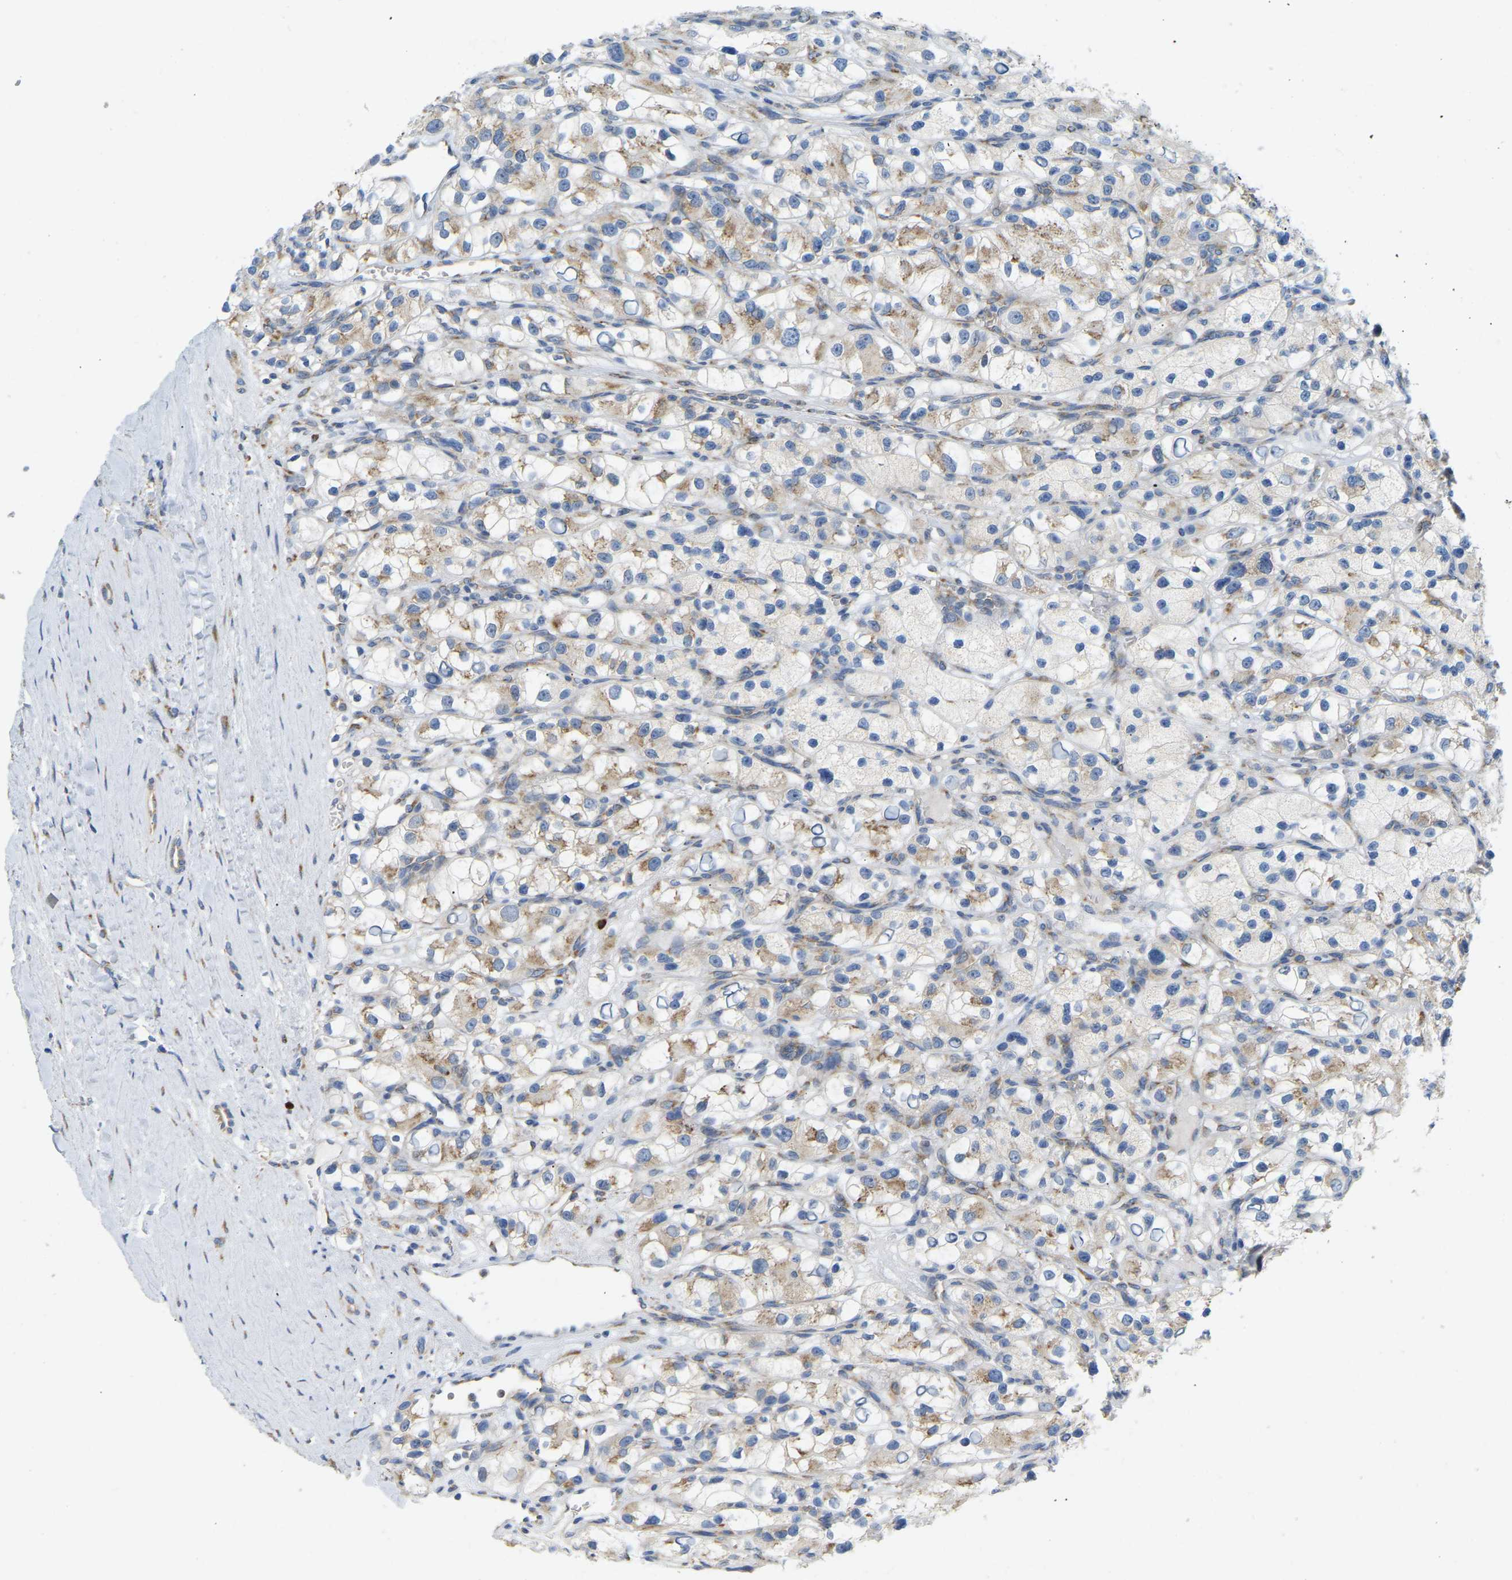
{"staining": {"intensity": "moderate", "quantity": ">75%", "location": "cytoplasmic/membranous"}, "tissue": "renal cancer", "cell_type": "Tumor cells", "image_type": "cancer", "snomed": [{"axis": "morphology", "description": "Adenocarcinoma, NOS"}, {"axis": "topography", "description": "Kidney"}], "caption": "Immunohistochemistry photomicrograph of human adenocarcinoma (renal) stained for a protein (brown), which demonstrates medium levels of moderate cytoplasmic/membranous expression in approximately >75% of tumor cells.", "gene": "SND1", "patient": {"sex": "female", "age": 57}}